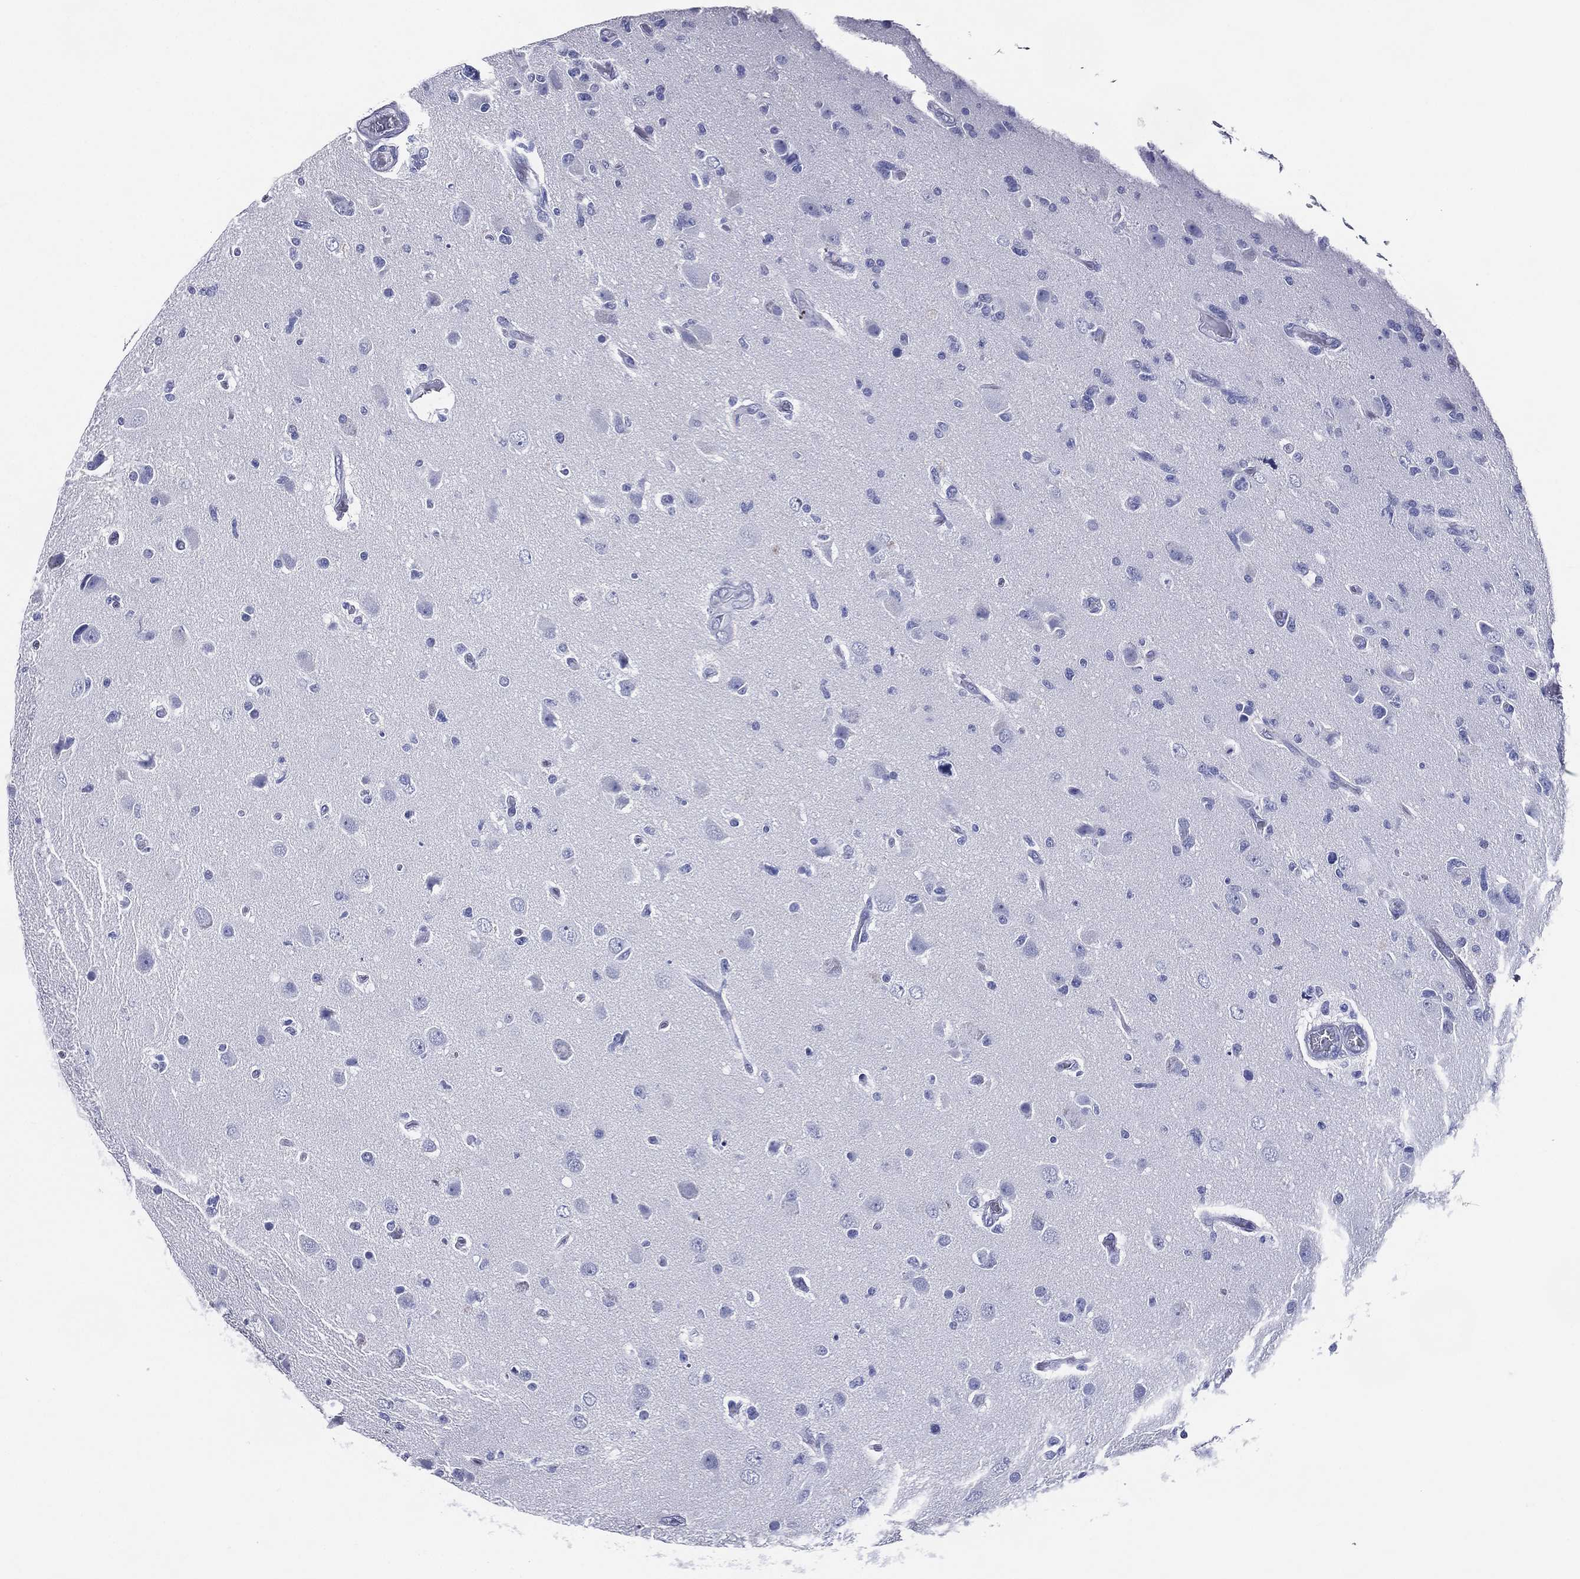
{"staining": {"intensity": "negative", "quantity": "none", "location": "none"}, "tissue": "glioma", "cell_type": "Tumor cells", "image_type": "cancer", "snomed": [{"axis": "morphology", "description": "Glioma, malignant, High grade"}, {"axis": "topography", "description": "Cerebral cortex"}], "caption": "The photomicrograph reveals no significant expression in tumor cells of malignant high-grade glioma. (DAB (3,3'-diaminobenzidine) IHC, high magnification).", "gene": "ACE2", "patient": {"sex": "male", "age": 70}}